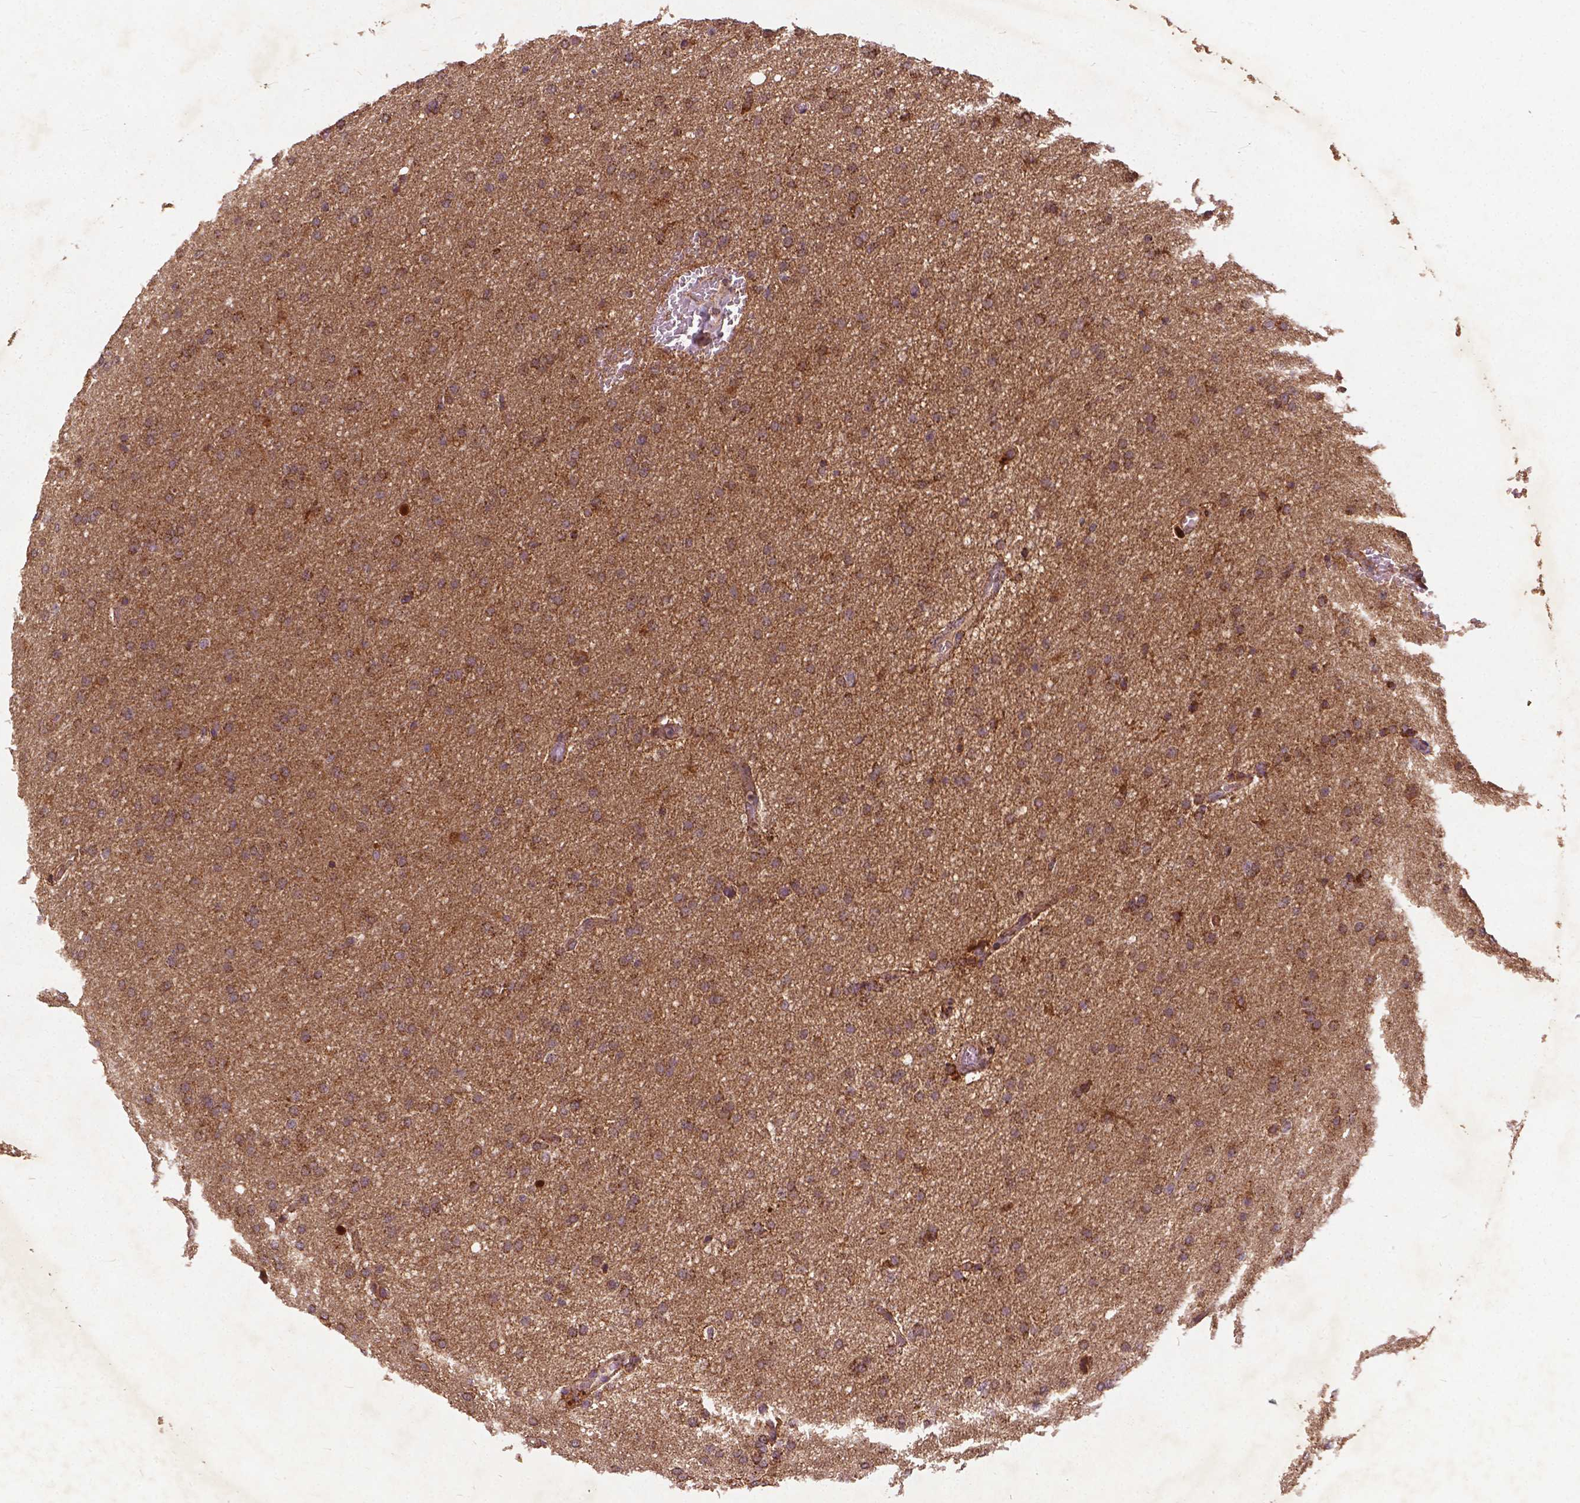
{"staining": {"intensity": "moderate", "quantity": ">75%", "location": "cytoplasmic/membranous"}, "tissue": "glioma", "cell_type": "Tumor cells", "image_type": "cancer", "snomed": [{"axis": "morphology", "description": "Glioma, malignant, High grade"}, {"axis": "topography", "description": "Cerebral cortex"}], "caption": "IHC of human high-grade glioma (malignant) displays medium levels of moderate cytoplasmic/membranous expression in about >75% of tumor cells.", "gene": "UBXN2A", "patient": {"sex": "male", "age": 70}}